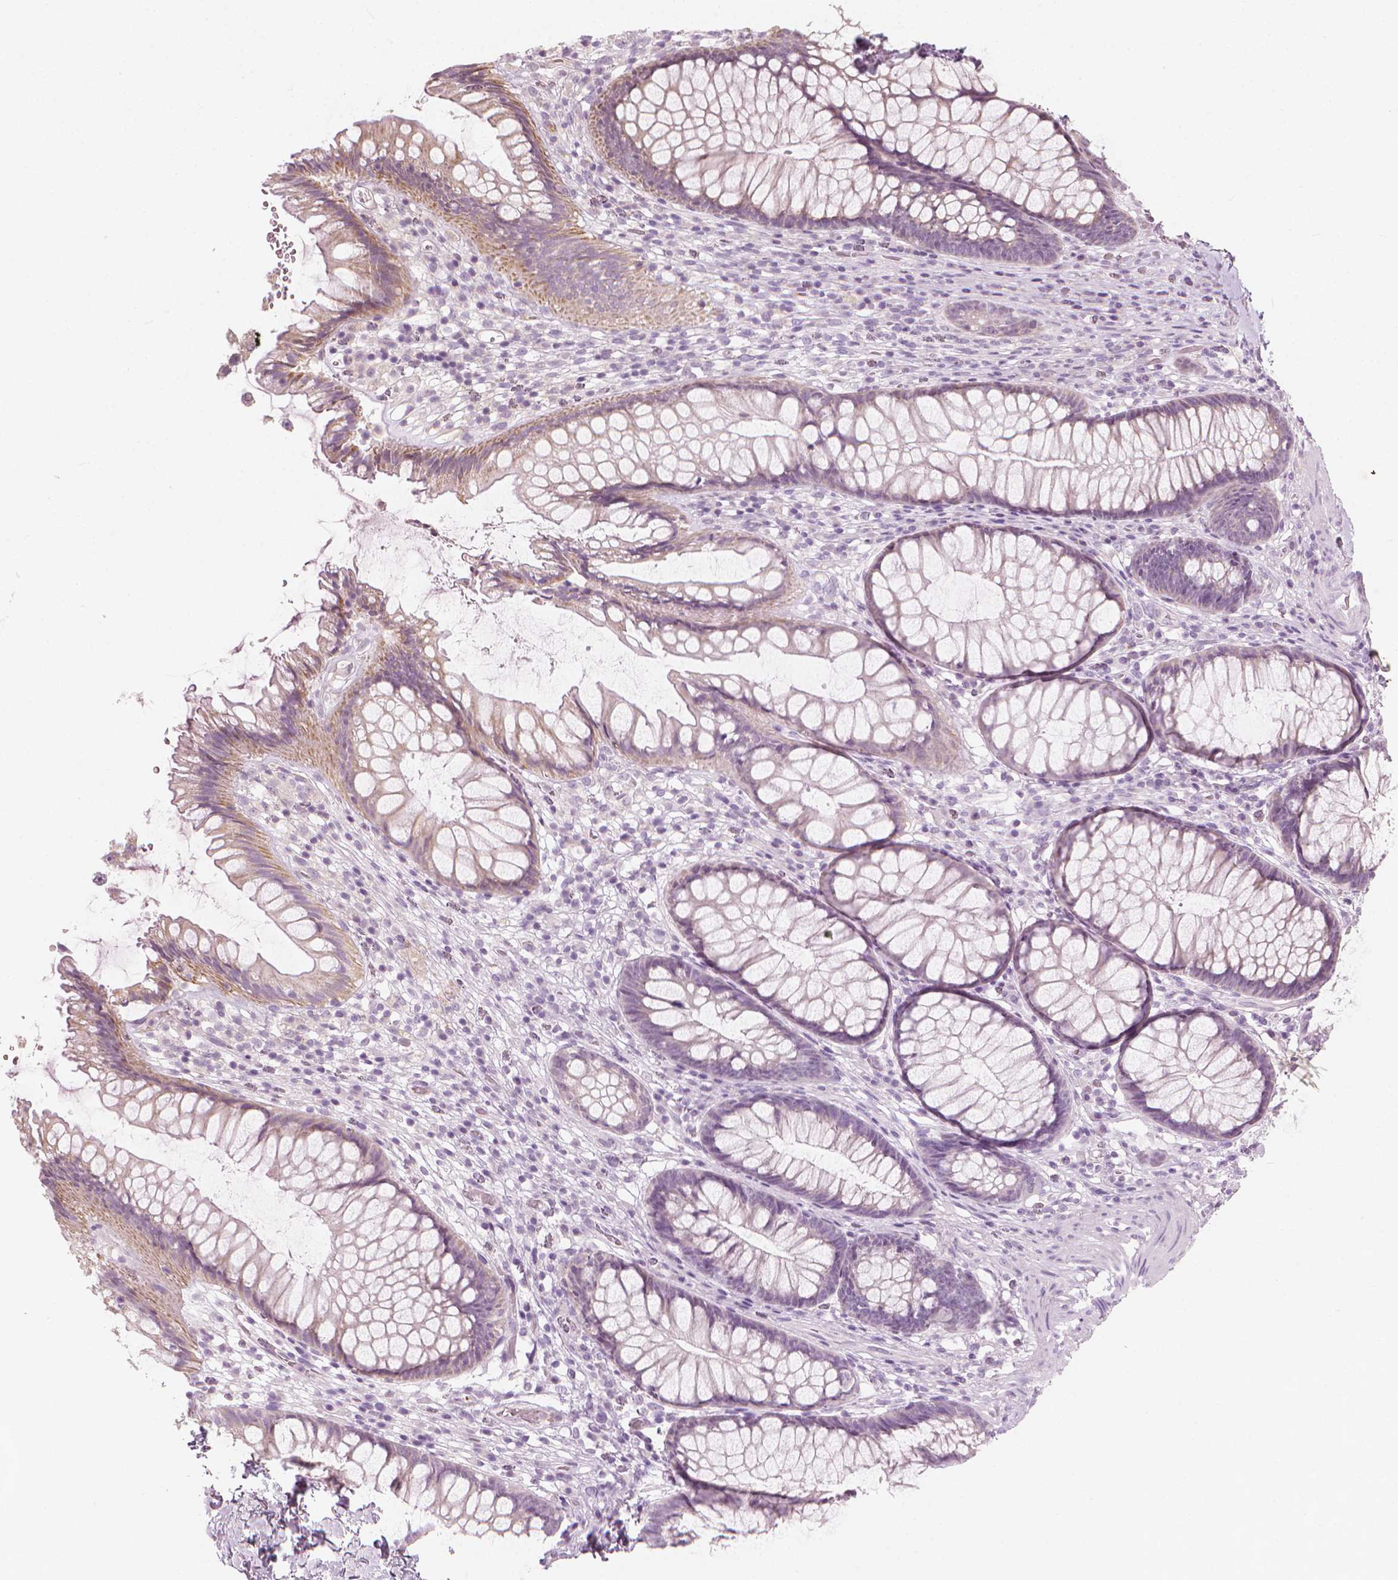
{"staining": {"intensity": "weak", "quantity": "25%-75%", "location": "cytoplasmic/membranous"}, "tissue": "rectum", "cell_type": "Glandular cells", "image_type": "normal", "snomed": [{"axis": "morphology", "description": "Normal tissue, NOS"}, {"axis": "topography", "description": "Smooth muscle"}, {"axis": "topography", "description": "Rectum"}], "caption": "Protein staining of benign rectum exhibits weak cytoplasmic/membranous expression in approximately 25%-75% of glandular cells. (DAB IHC, brown staining for protein, blue staining for nuclei).", "gene": "CFAP126", "patient": {"sex": "male", "age": 53}}